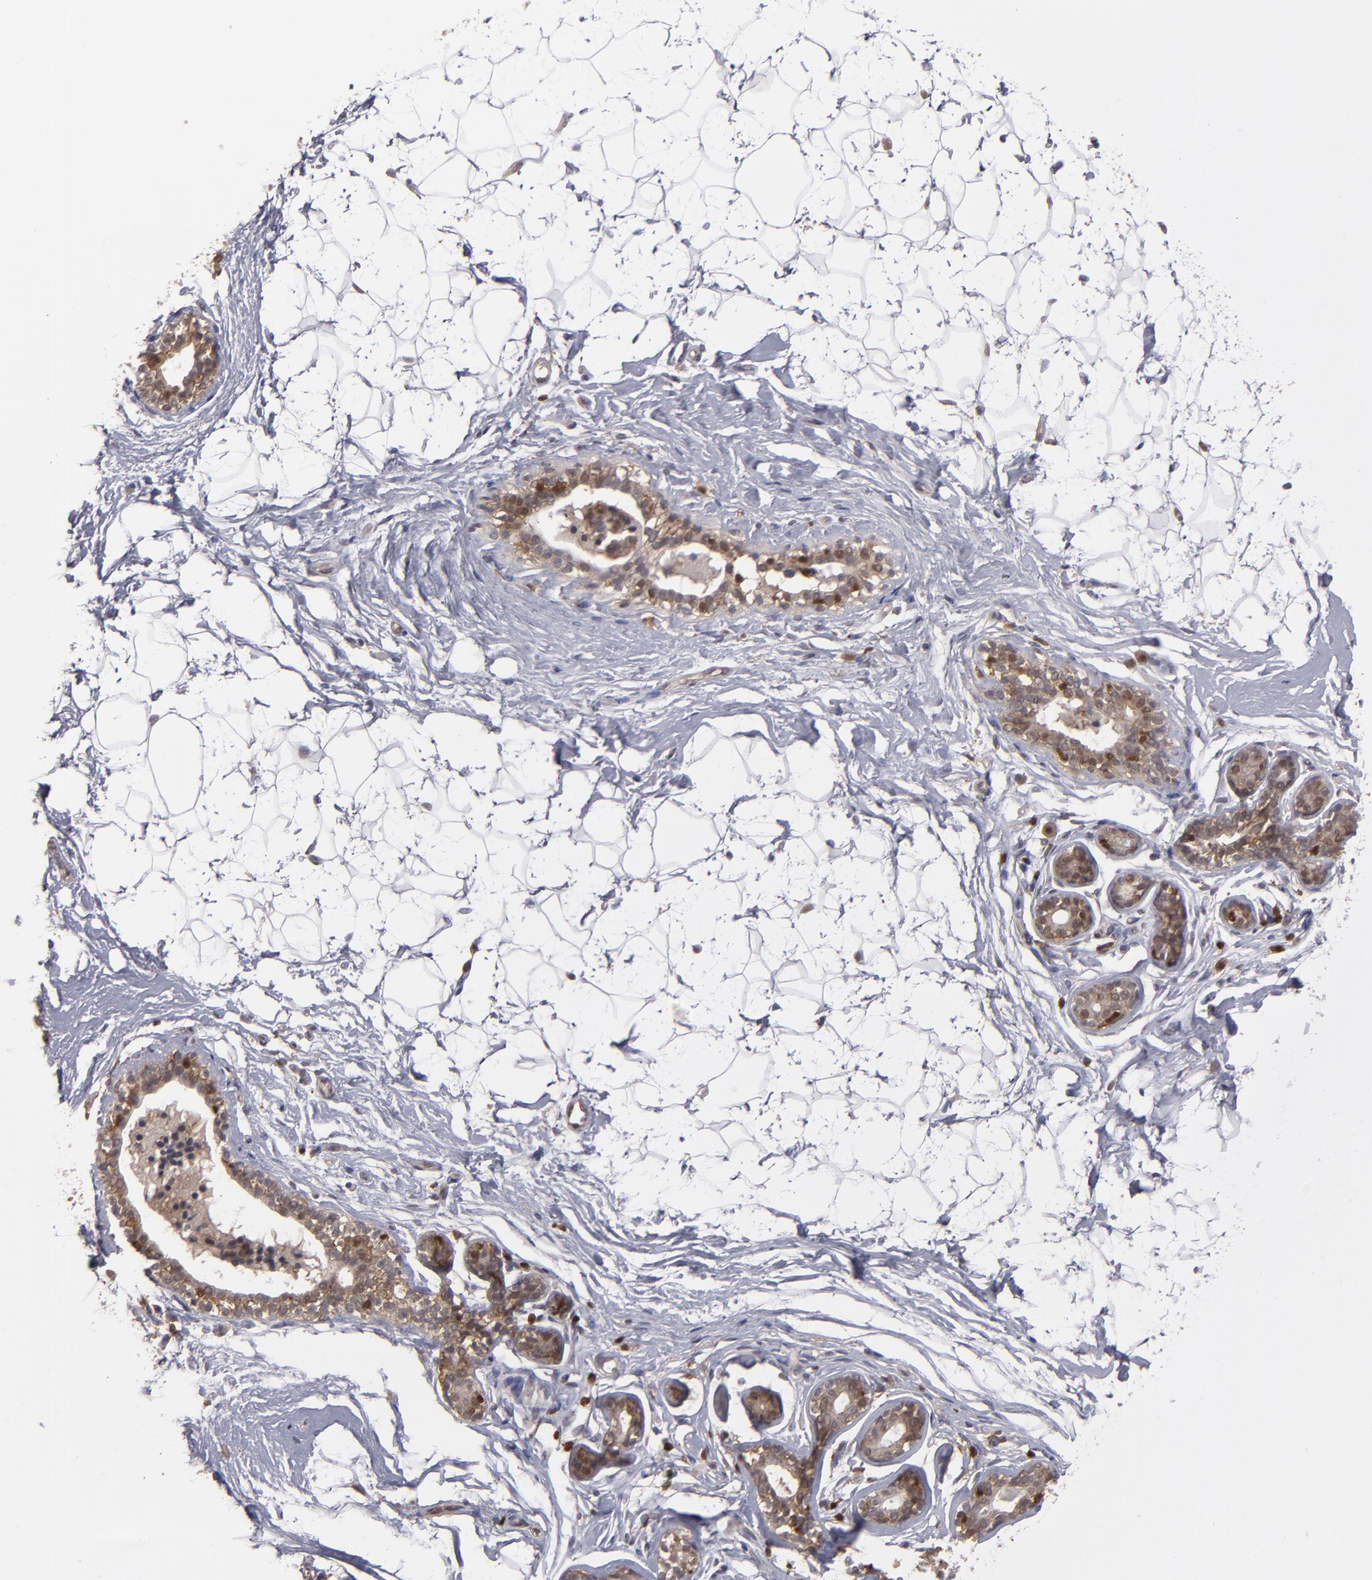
{"staining": {"intensity": "moderate", "quantity": "25%-75%", "location": "nuclear"}, "tissue": "adipose tissue", "cell_type": "Adipocytes", "image_type": "normal", "snomed": [{"axis": "morphology", "description": "Normal tissue, NOS"}, {"axis": "topography", "description": "Breast"}], "caption": "Immunohistochemistry image of normal adipose tissue stained for a protein (brown), which exhibits medium levels of moderate nuclear staining in about 25%-75% of adipocytes.", "gene": "GRB2", "patient": {"sex": "female", "age": 22}}